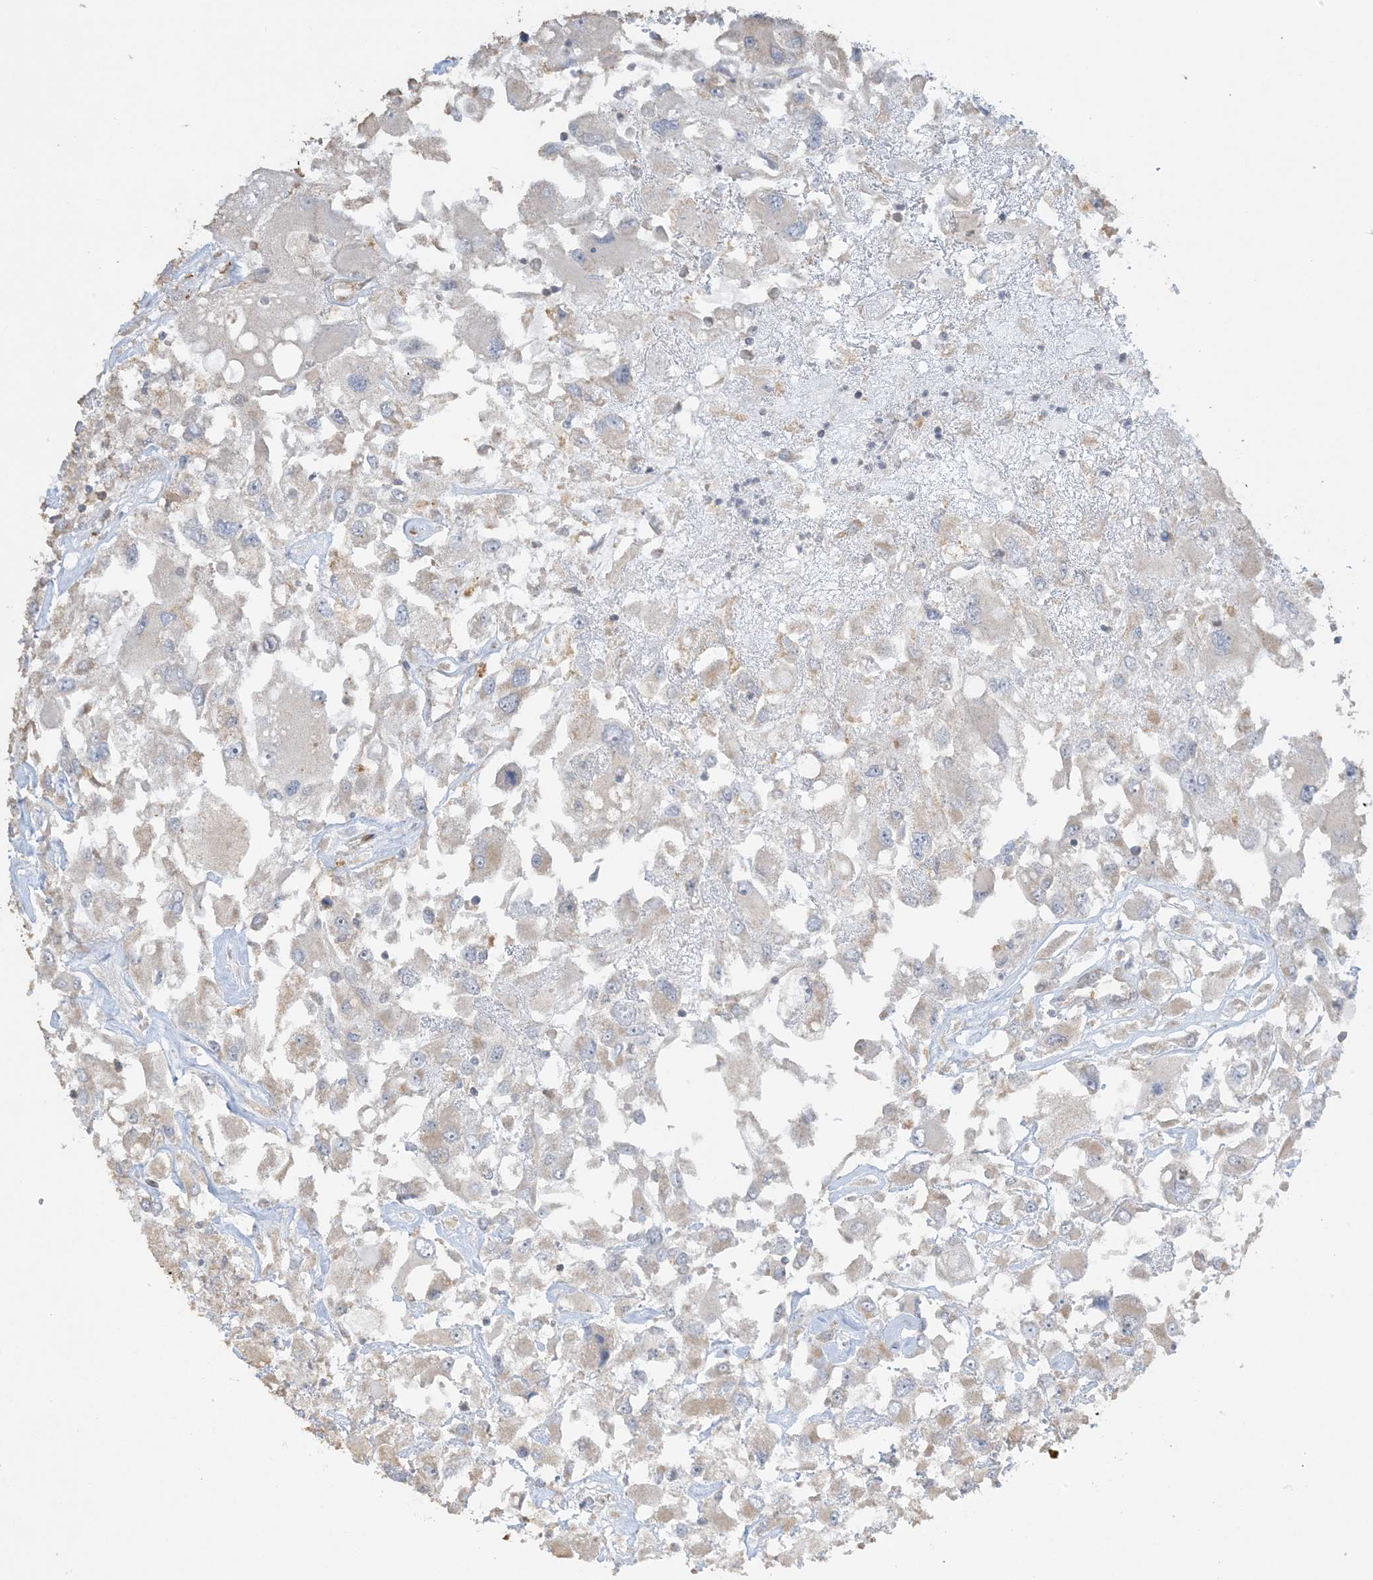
{"staining": {"intensity": "negative", "quantity": "none", "location": "none"}, "tissue": "renal cancer", "cell_type": "Tumor cells", "image_type": "cancer", "snomed": [{"axis": "morphology", "description": "Adenocarcinoma, NOS"}, {"axis": "topography", "description": "Kidney"}], "caption": "This micrograph is of renal adenocarcinoma stained with immunohistochemistry (IHC) to label a protein in brown with the nuclei are counter-stained blue. There is no expression in tumor cells.", "gene": "AGA", "patient": {"sex": "female", "age": 52}}